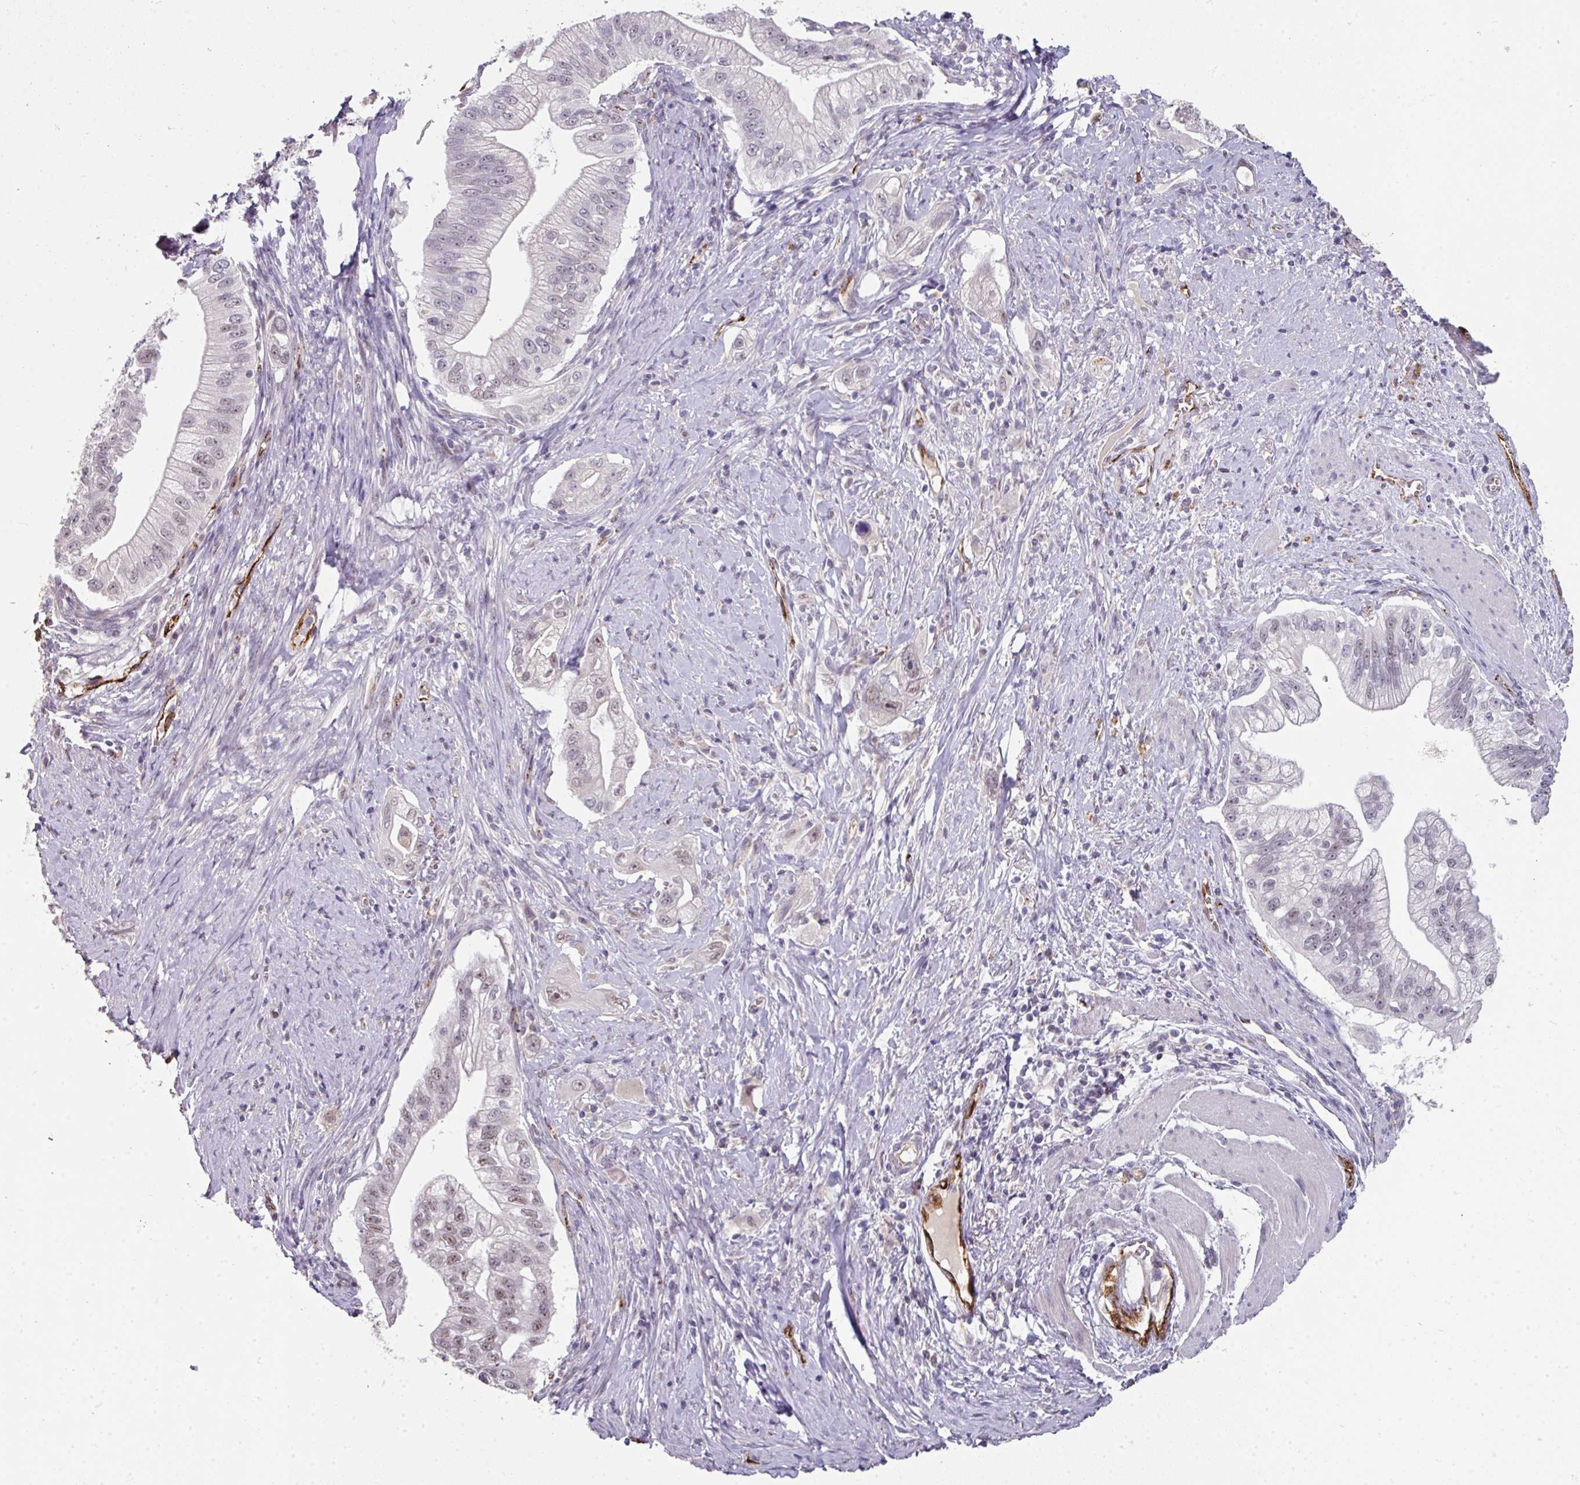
{"staining": {"intensity": "moderate", "quantity": "<25%", "location": "nuclear"}, "tissue": "pancreatic cancer", "cell_type": "Tumor cells", "image_type": "cancer", "snomed": [{"axis": "morphology", "description": "Adenocarcinoma, NOS"}, {"axis": "topography", "description": "Pancreas"}], "caption": "DAB (3,3'-diaminobenzidine) immunohistochemical staining of adenocarcinoma (pancreatic) reveals moderate nuclear protein staining in approximately <25% of tumor cells. The protein is stained brown, and the nuclei are stained in blue (DAB (3,3'-diaminobenzidine) IHC with brightfield microscopy, high magnification).", "gene": "SIDT2", "patient": {"sex": "male", "age": 70}}